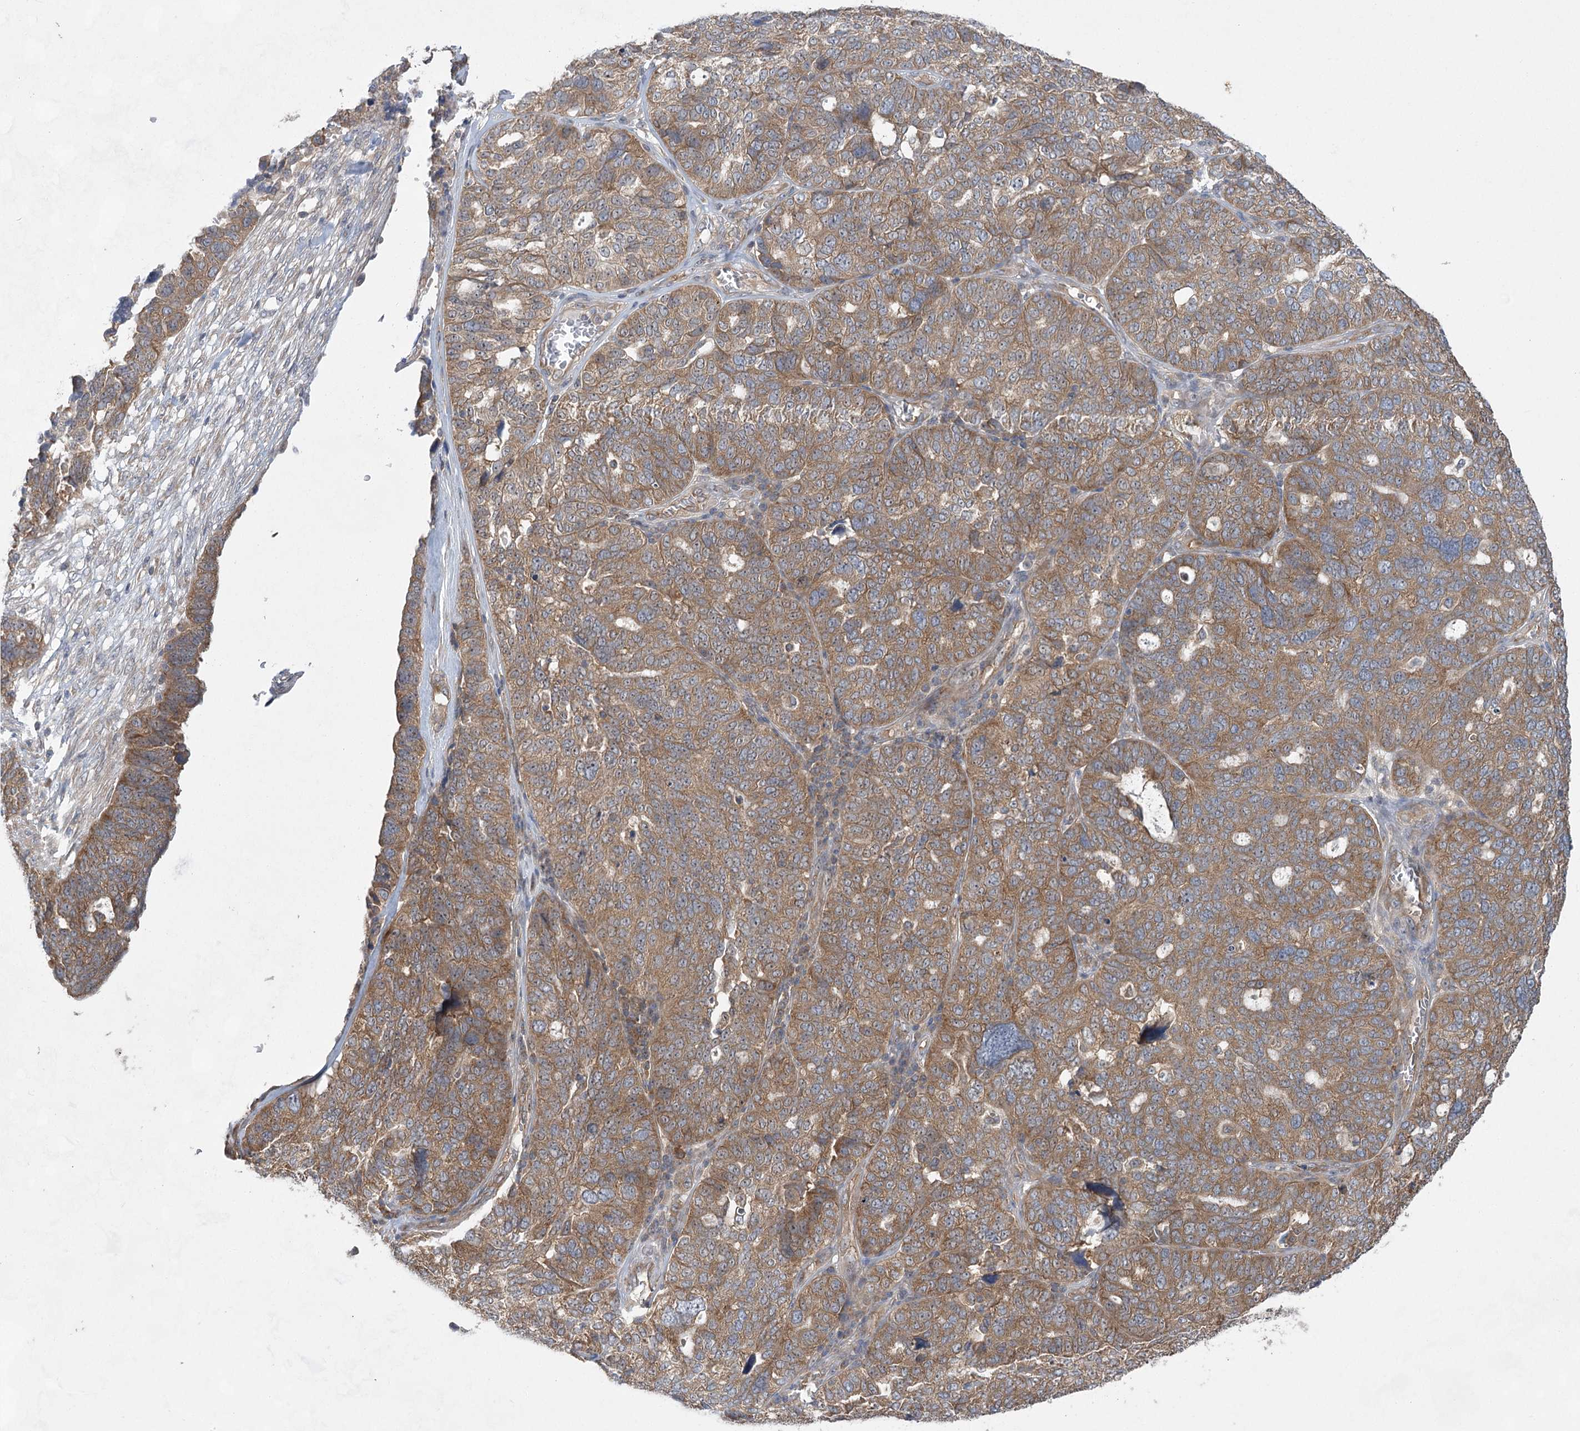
{"staining": {"intensity": "moderate", "quantity": ">75%", "location": "cytoplasmic/membranous"}, "tissue": "ovarian cancer", "cell_type": "Tumor cells", "image_type": "cancer", "snomed": [{"axis": "morphology", "description": "Cystadenocarcinoma, serous, NOS"}, {"axis": "topography", "description": "Ovary"}], "caption": "High-magnification brightfield microscopy of ovarian cancer stained with DAB (3,3'-diaminobenzidine) (brown) and counterstained with hematoxylin (blue). tumor cells exhibit moderate cytoplasmic/membranous expression is seen in approximately>75% of cells.", "gene": "EIF3A", "patient": {"sex": "female", "age": 59}}